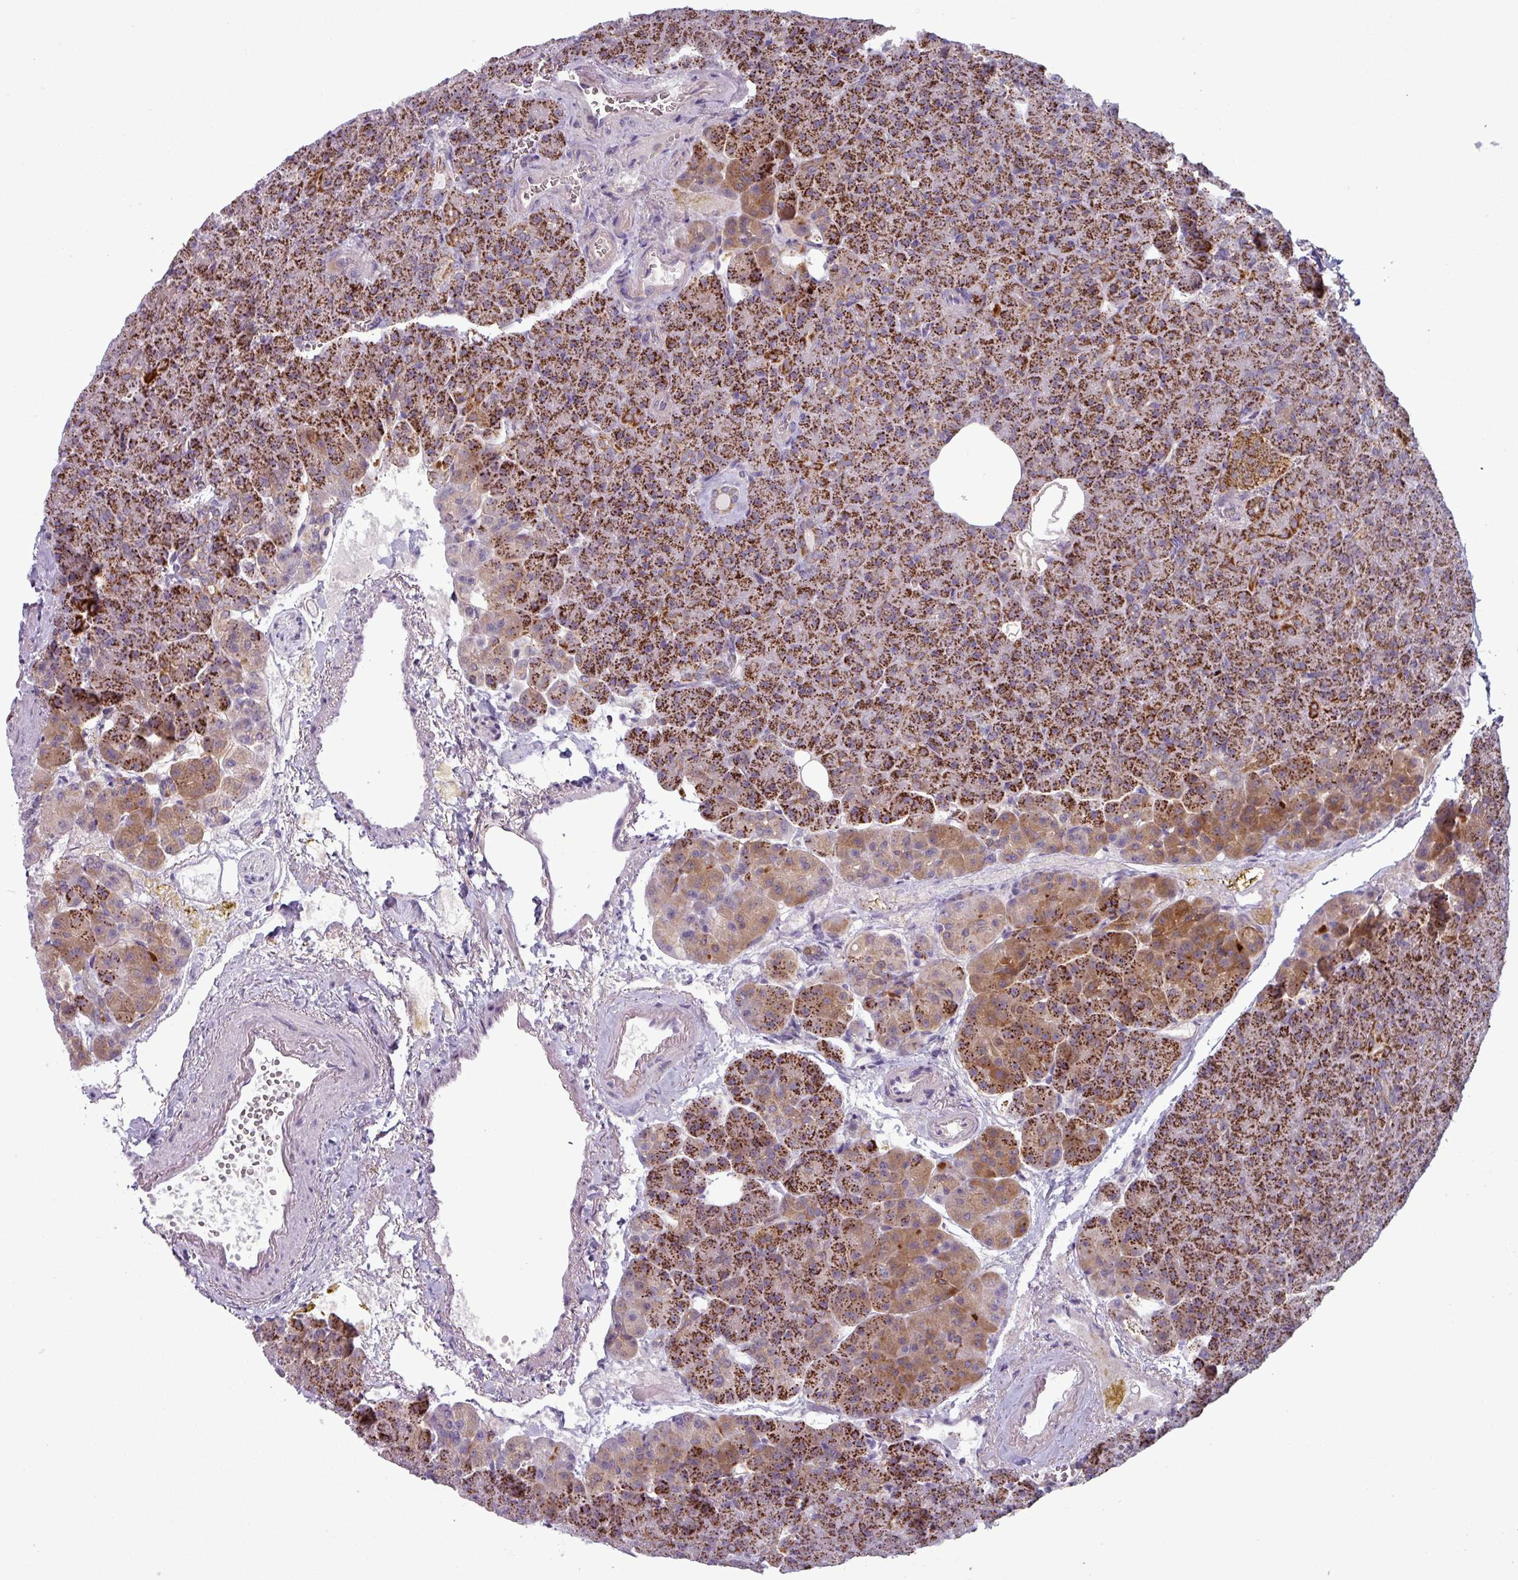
{"staining": {"intensity": "strong", "quantity": ">75%", "location": "cytoplasmic/membranous"}, "tissue": "pancreas", "cell_type": "Exocrine glandular cells", "image_type": "normal", "snomed": [{"axis": "morphology", "description": "Normal tissue, NOS"}, {"axis": "topography", "description": "Pancreas"}], "caption": "Pancreas stained with a brown dye displays strong cytoplasmic/membranous positive positivity in about >75% of exocrine glandular cells.", "gene": "ZNF615", "patient": {"sex": "female", "age": 74}}